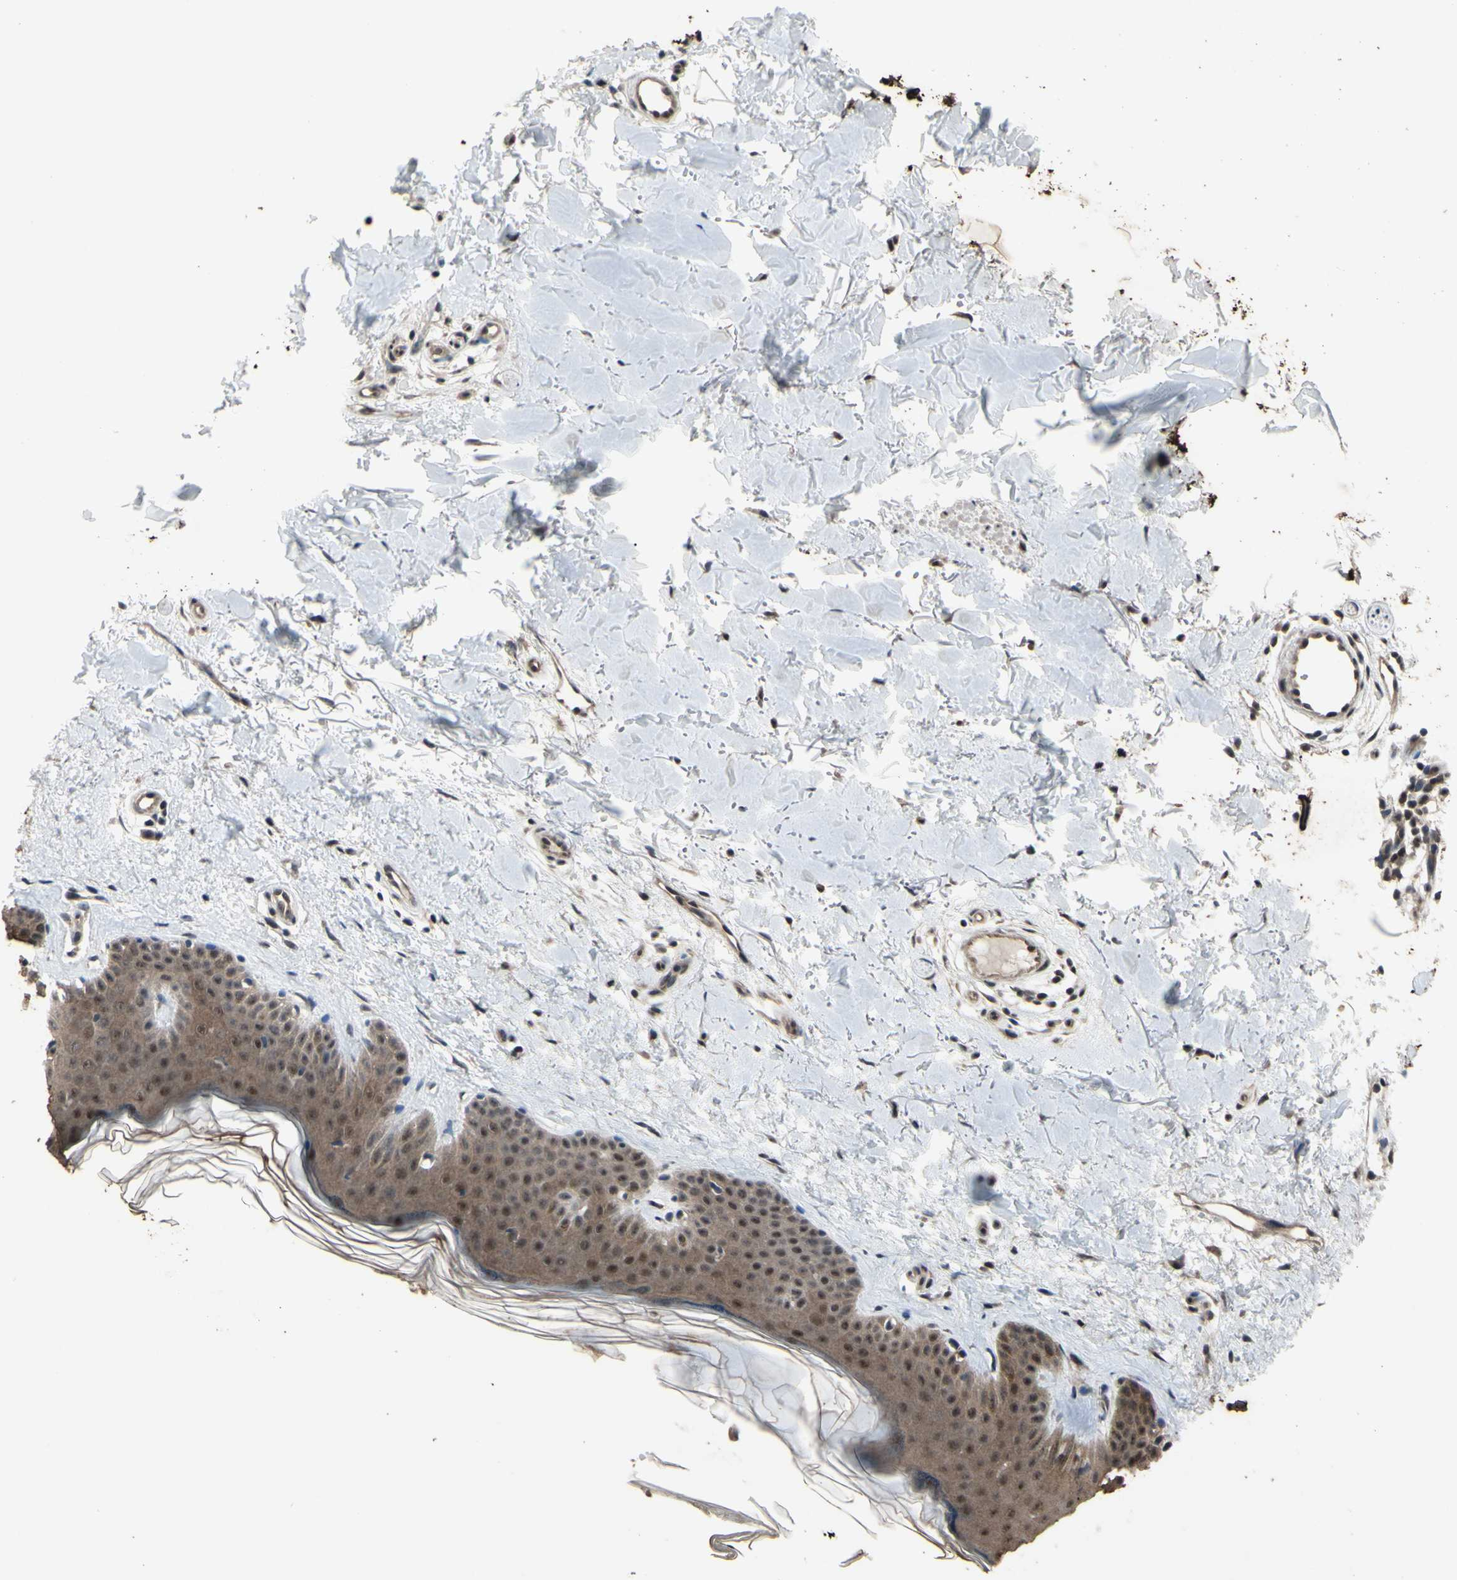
{"staining": {"intensity": "weak", "quantity": ">75%", "location": "cytoplasmic/membranous,nuclear"}, "tissue": "skin", "cell_type": "Fibroblasts", "image_type": "normal", "snomed": [{"axis": "morphology", "description": "Normal tissue, NOS"}, {"axis": "topography", "description": "Skin"}], "caption": "A histopathology image of skin stained for a protein shows weak cytoplasmic/membranous,nuclear brown staining in fibroblasts.", "gene": "TRDMT1", "patient": {"sex": "male", "age": 67}}